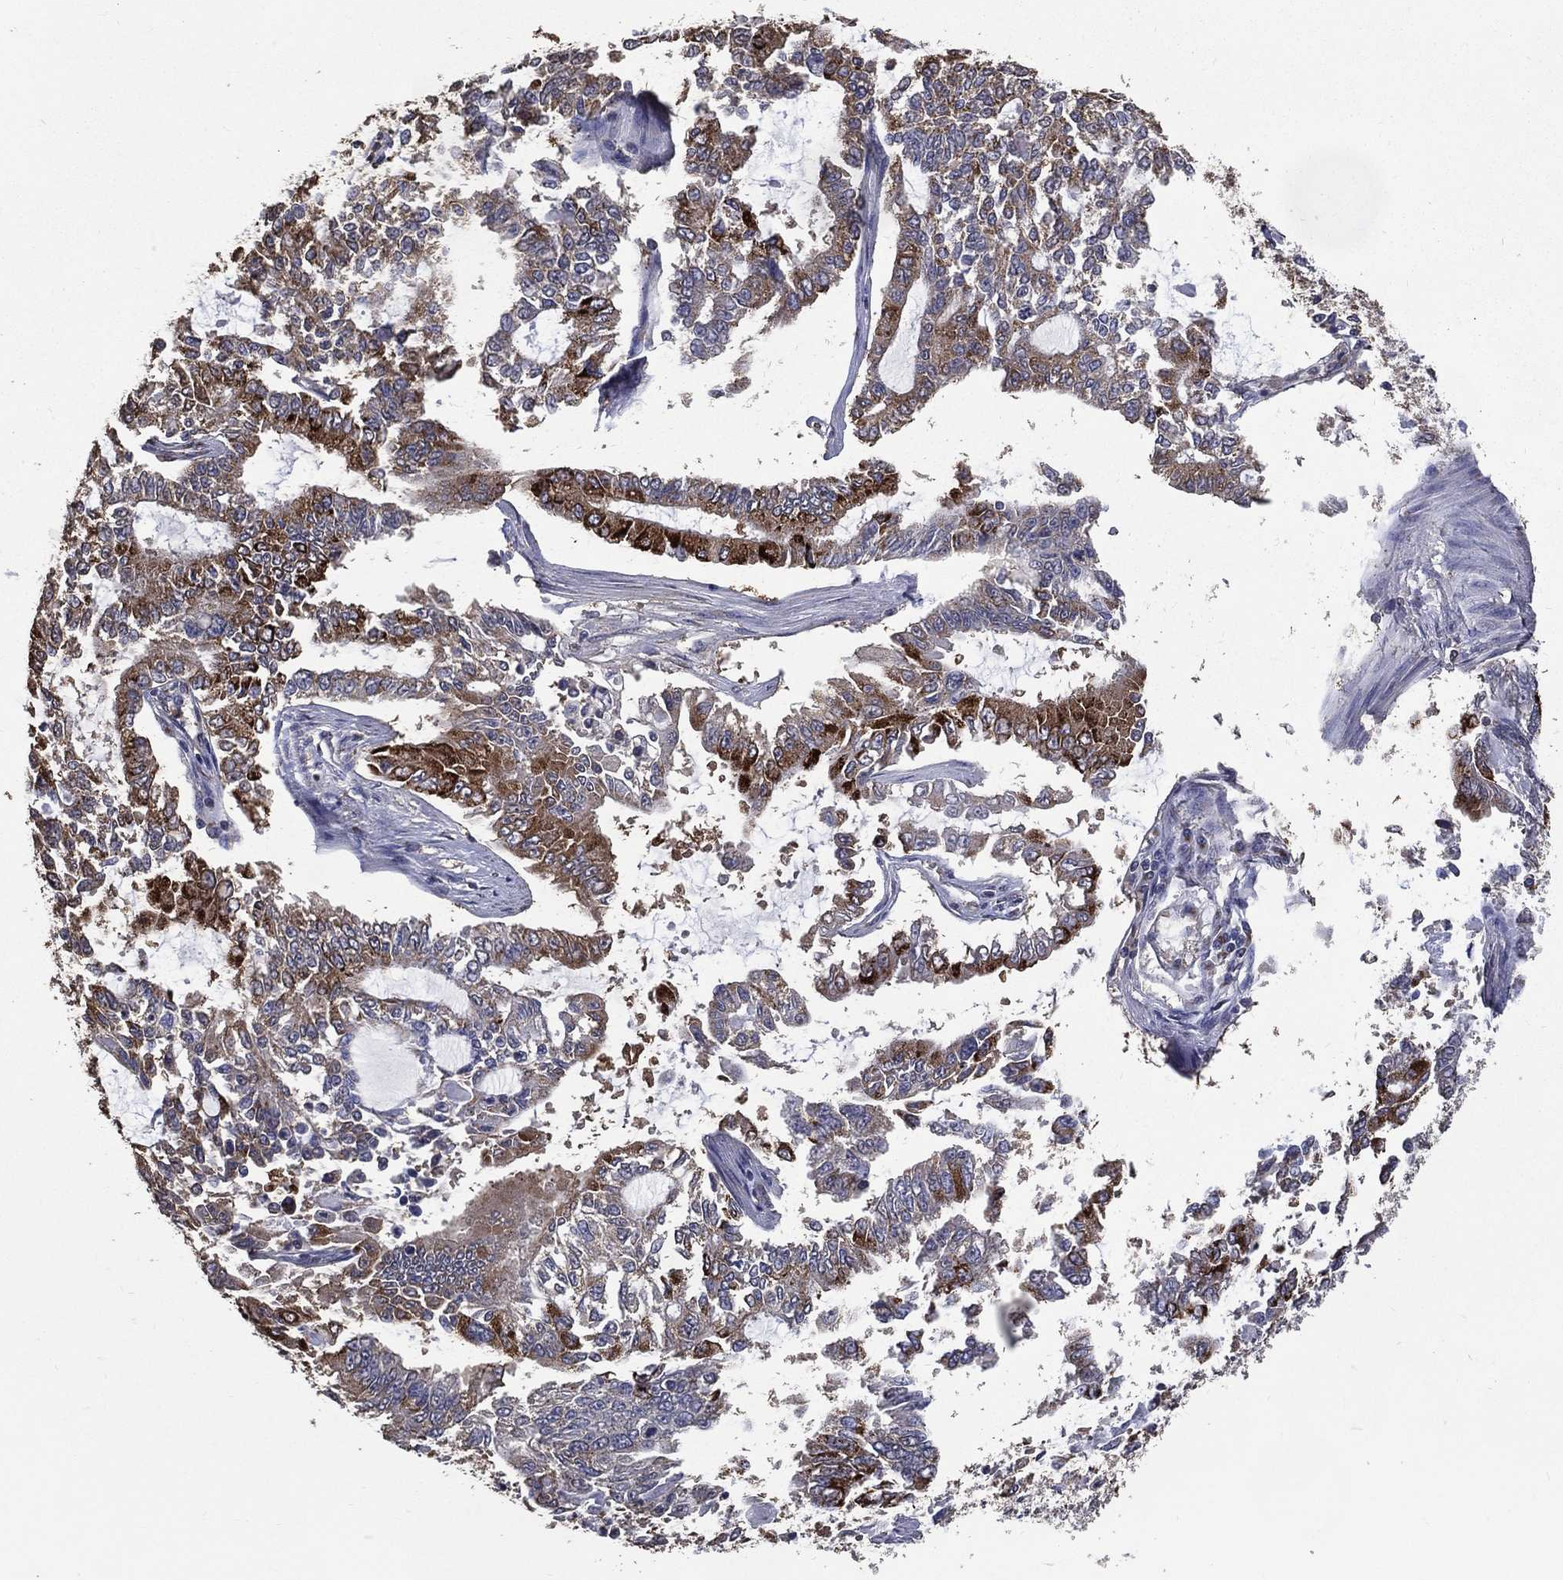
{"staining": {"intensity": "strong", "quantity": ">75%", "location": "cytoplasmic/membranous"}, "tissue": "endometrial cancer", "cell_type": "Tumor cells", "image_type": "cancer", "snomed": [{"axis": "morphology", "description": "Adenocarcinoma, NOS"}, {"axis": "topography", "description": "Uterus"}], "caption": "High-power microscopy captured an immunohistochemistry photomicrograph of endometrial adenocarcinoma, revealing strong cytoplasmic/membranous expression in about >75% of tumor cells.", "gene": "GPR183", "patient": {"sex": "female", "age": 59}}